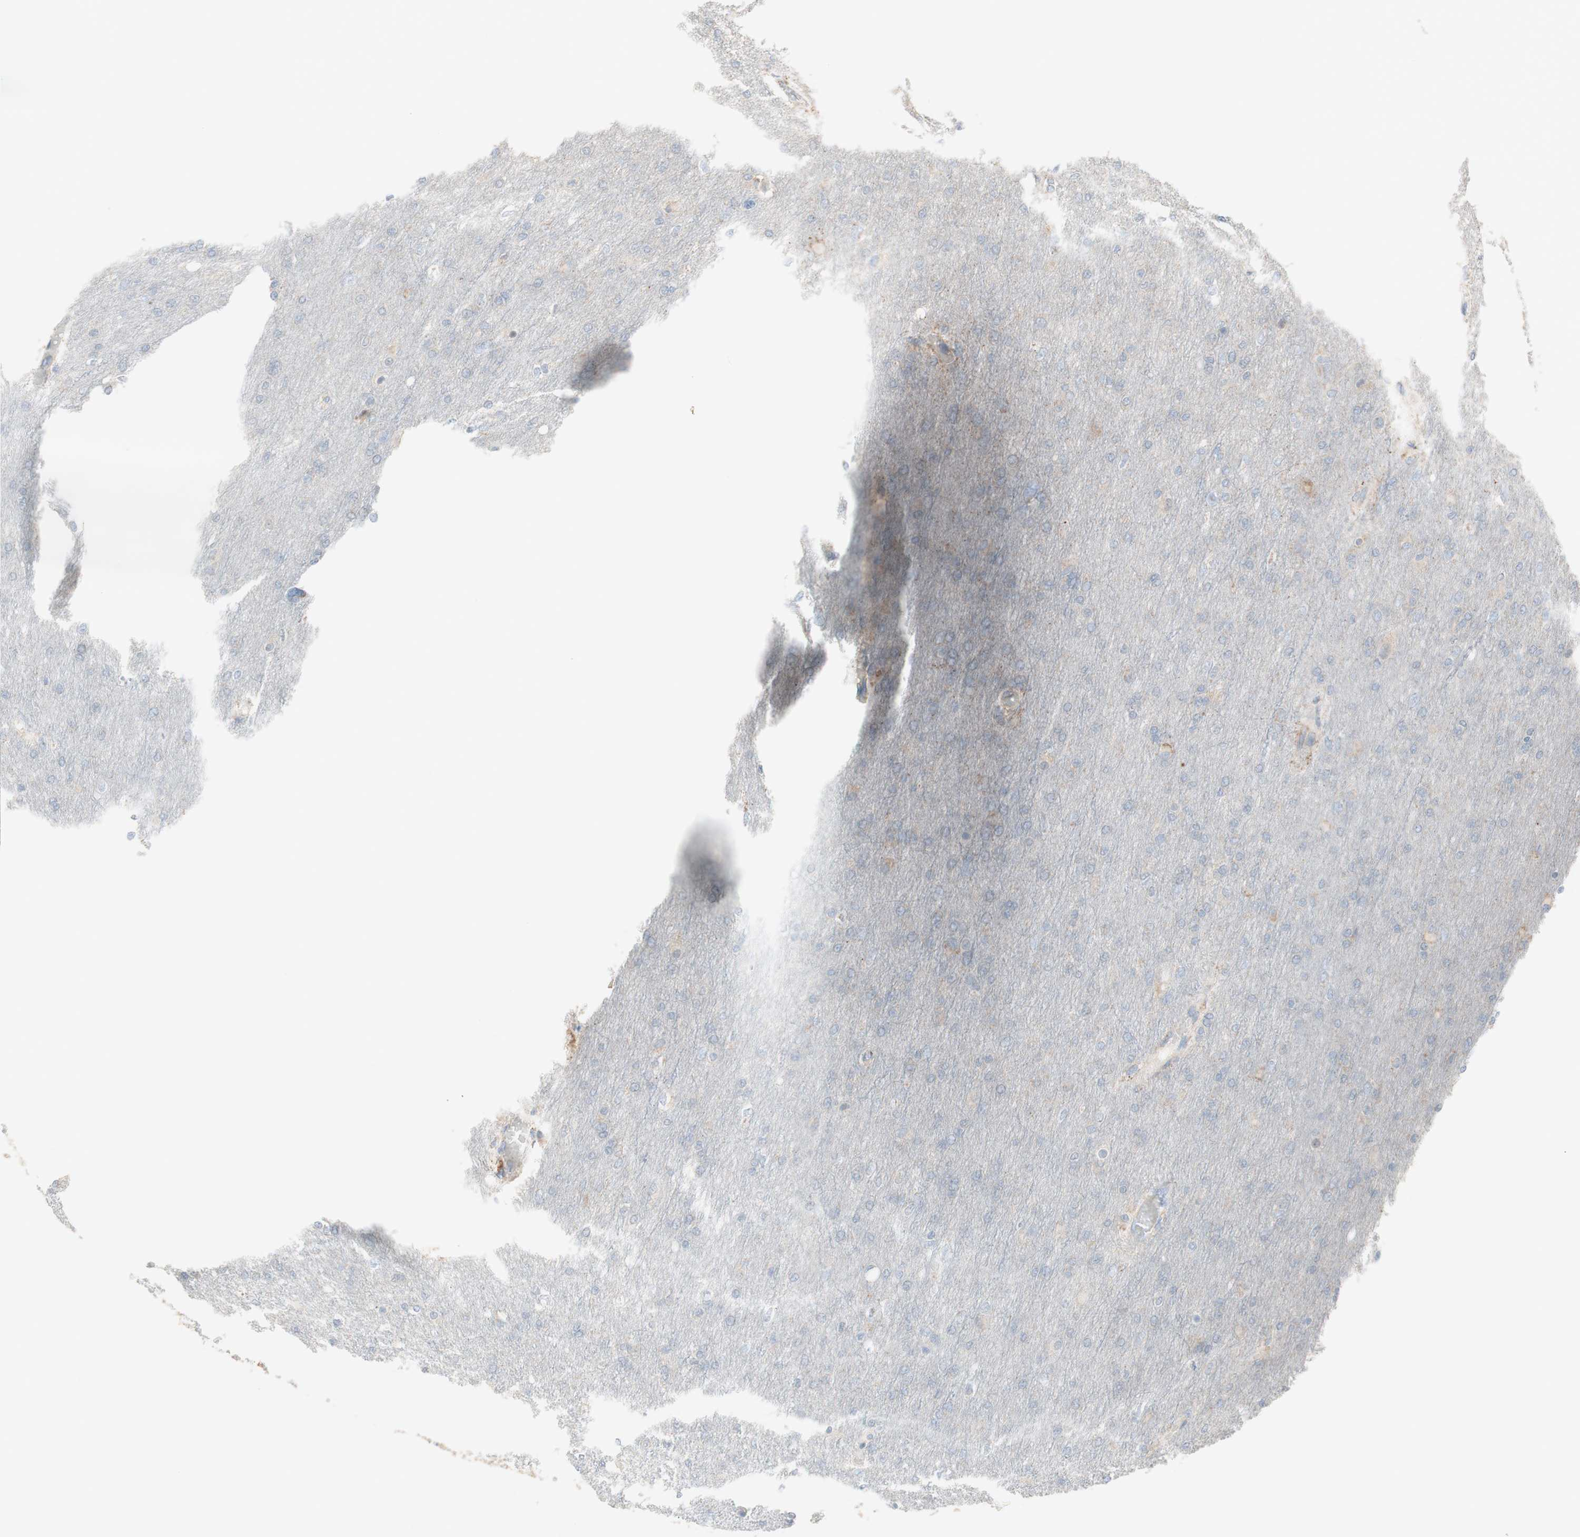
{"staining": {"intensity": "weak", "quantity": "<25%", "location": "cytoplasmic/membranous"}, "tissue": "glioma", "cell_type": "Tumor cells", "image_type": "cancer", "snomed": [{"axis": "morphology", "description": "Glioma, malignant, High grade"}, {"axis": "topography", "description": "Cerebral cortex"}], "caption": "A high-resolution image shows immunohistochemistry staining of glioma, which shows no significant positivity in tumor cells.", "gene": "C3orf52", "patient": {"sex": "female", "age": 36}}